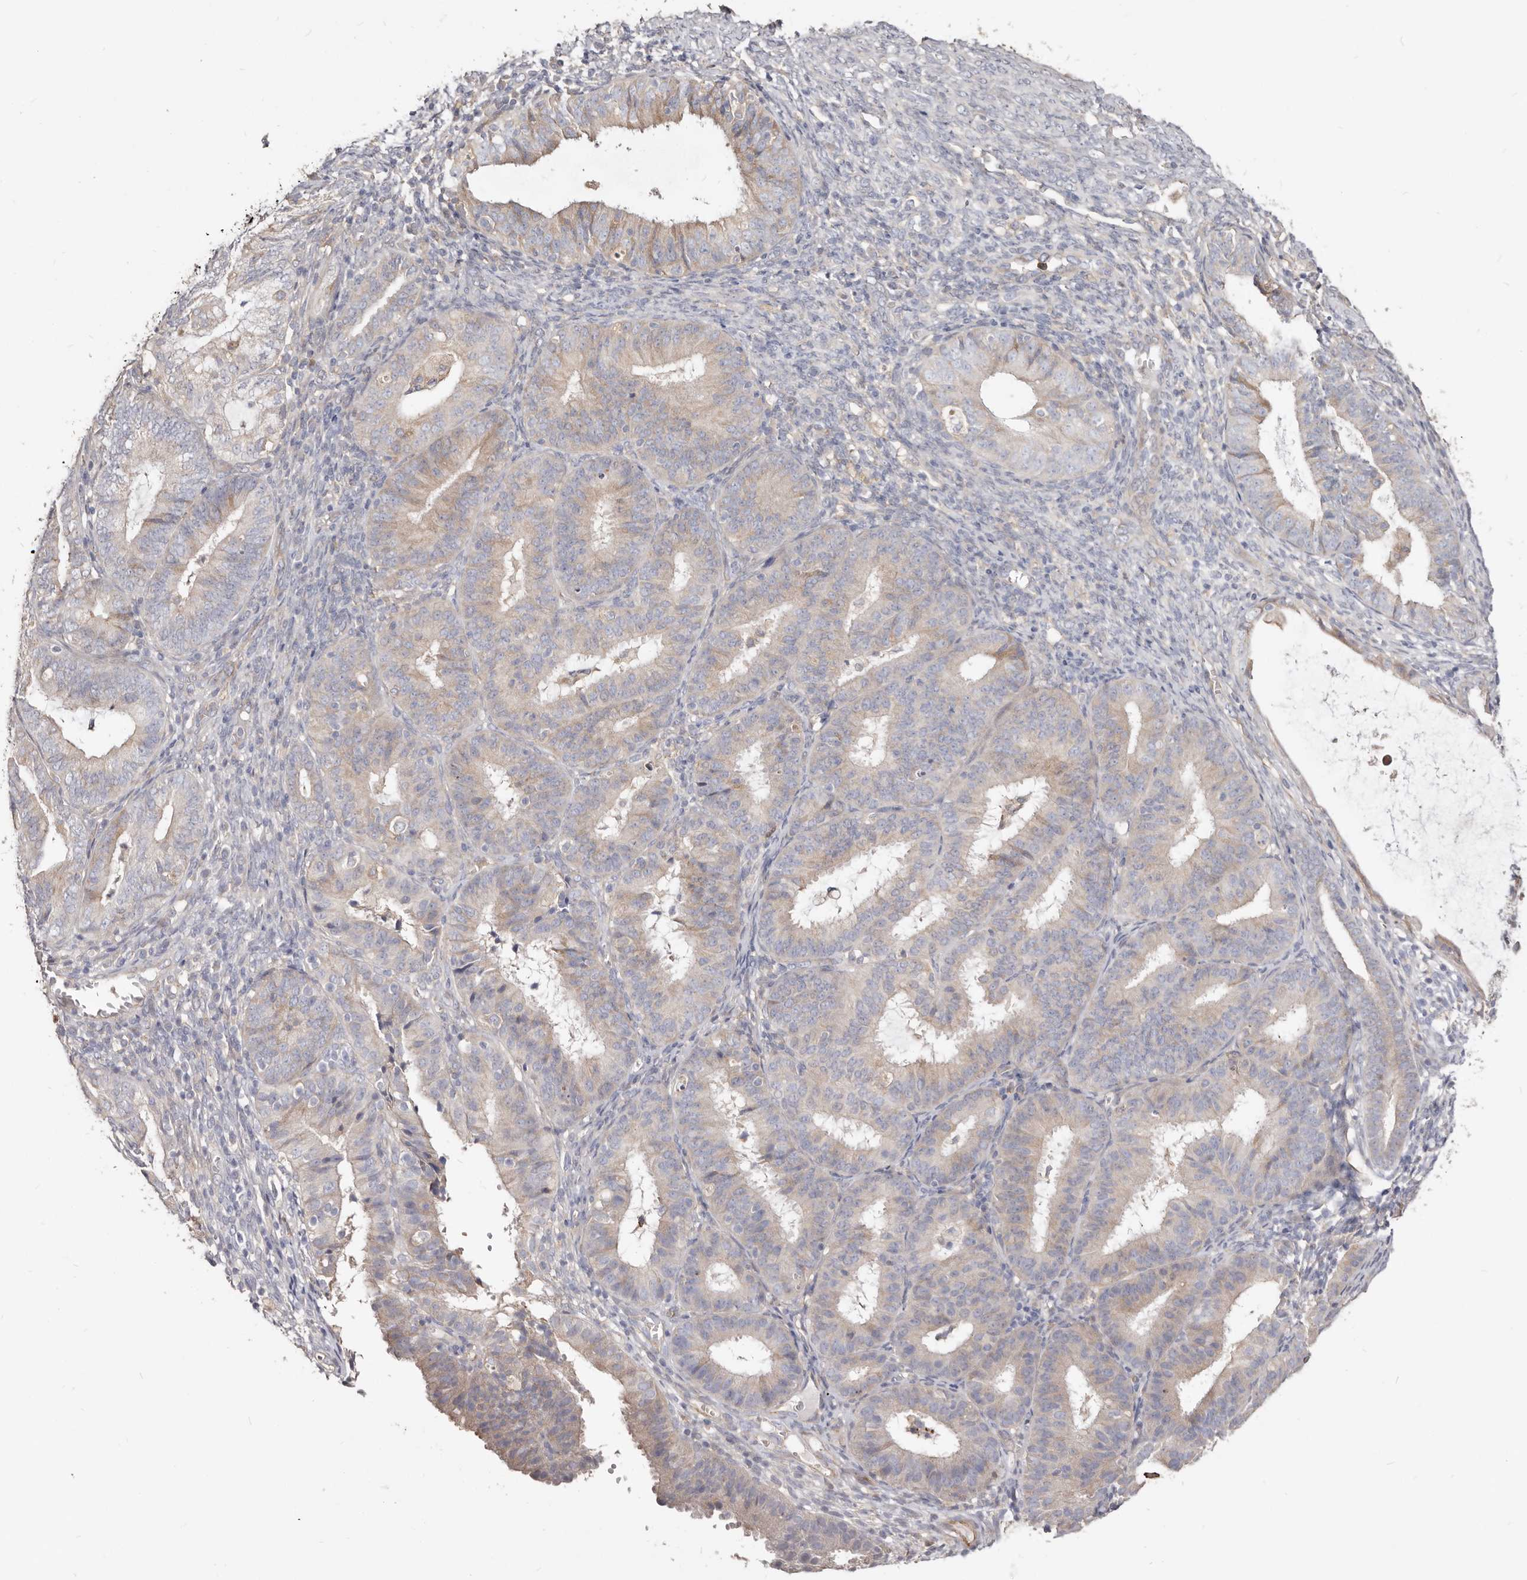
{"staining": {"intensity": "weak", "quantity": "25%-75%", "location": "cytoplasmic/membranous"}, "tissue": "endometrial cancer", "cell_type": "Tumor cells", "image_type": "cancer", "snomed": [{"axis": "morphology", "description": "Adenocarcinoma, NOS"}, {"axis": "topography", "description": "Endometrium"}], "caption": "This is a histology image of immunohistochemistry staining of adenocarcinoma (endometrial), which shows weak staining in the cytoplasmic/membranous of tumor cells.", "gene": "LRRC25", "patient": {"sex": "female", "age": 51}}